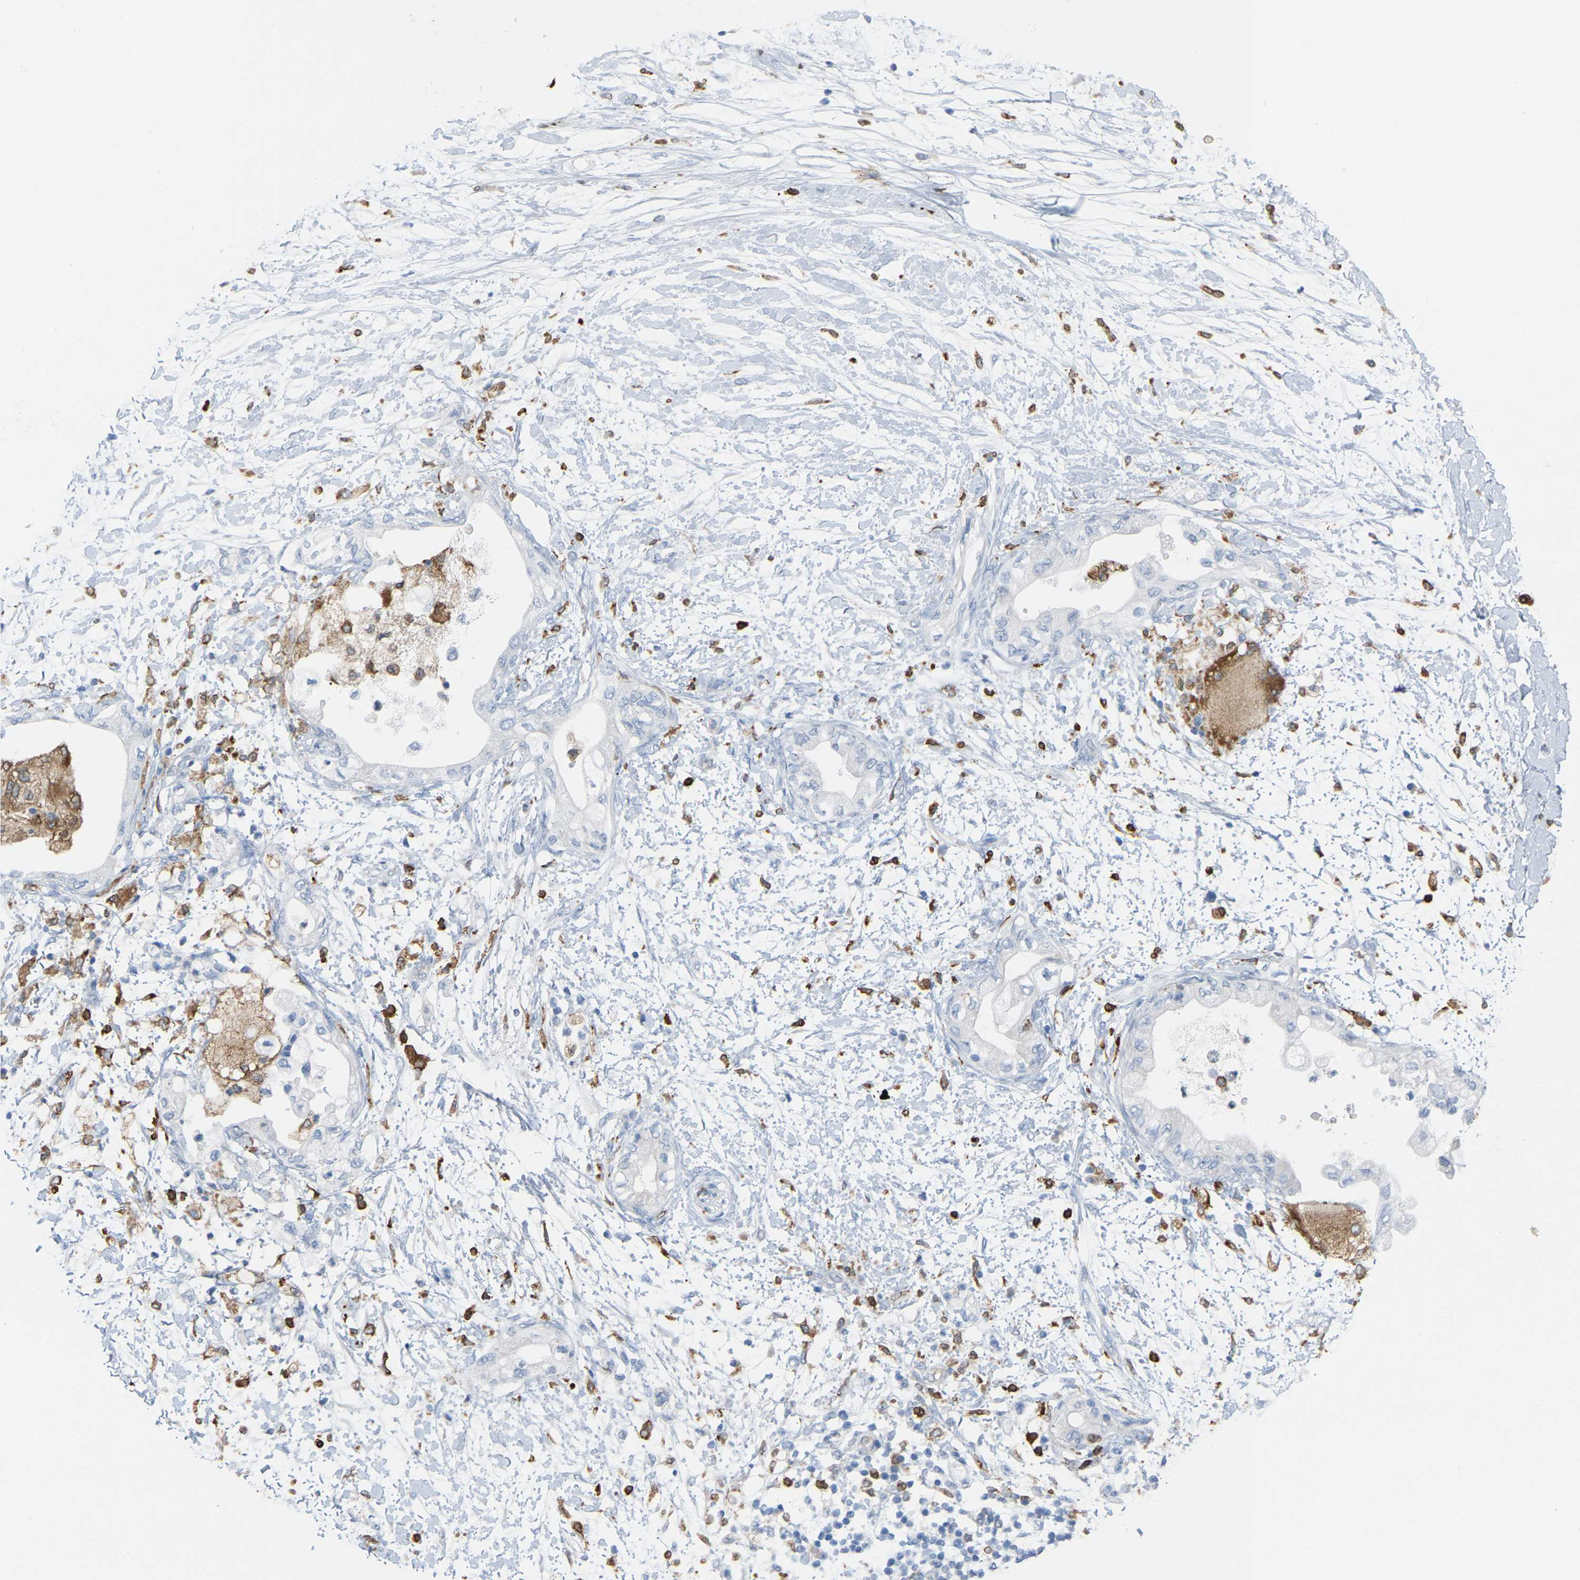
{"staining": {"intensity": "negative", "quantity": "none", "location": "none"}, "tissue": "adipose tissue", "cell_type": "Adipocytes", "image_type": "normal", "snomed": [{"axis": "morphology", "description": "Normal tissue, NOS"}, {"axis": "morphology", "description": "Adenocarcinoma, NOS"}, {"axis": "topography", "description": "Duodenum"}, {"axis": "topography", "description": "Peripheral nerve tissue"}], "caption": "Human adipose tissue stained for a protein using immunohistochemistry displays no staining in adipocytes.", "gene": "PTGS1", "patient": {"sex": "female", "age": 60}}